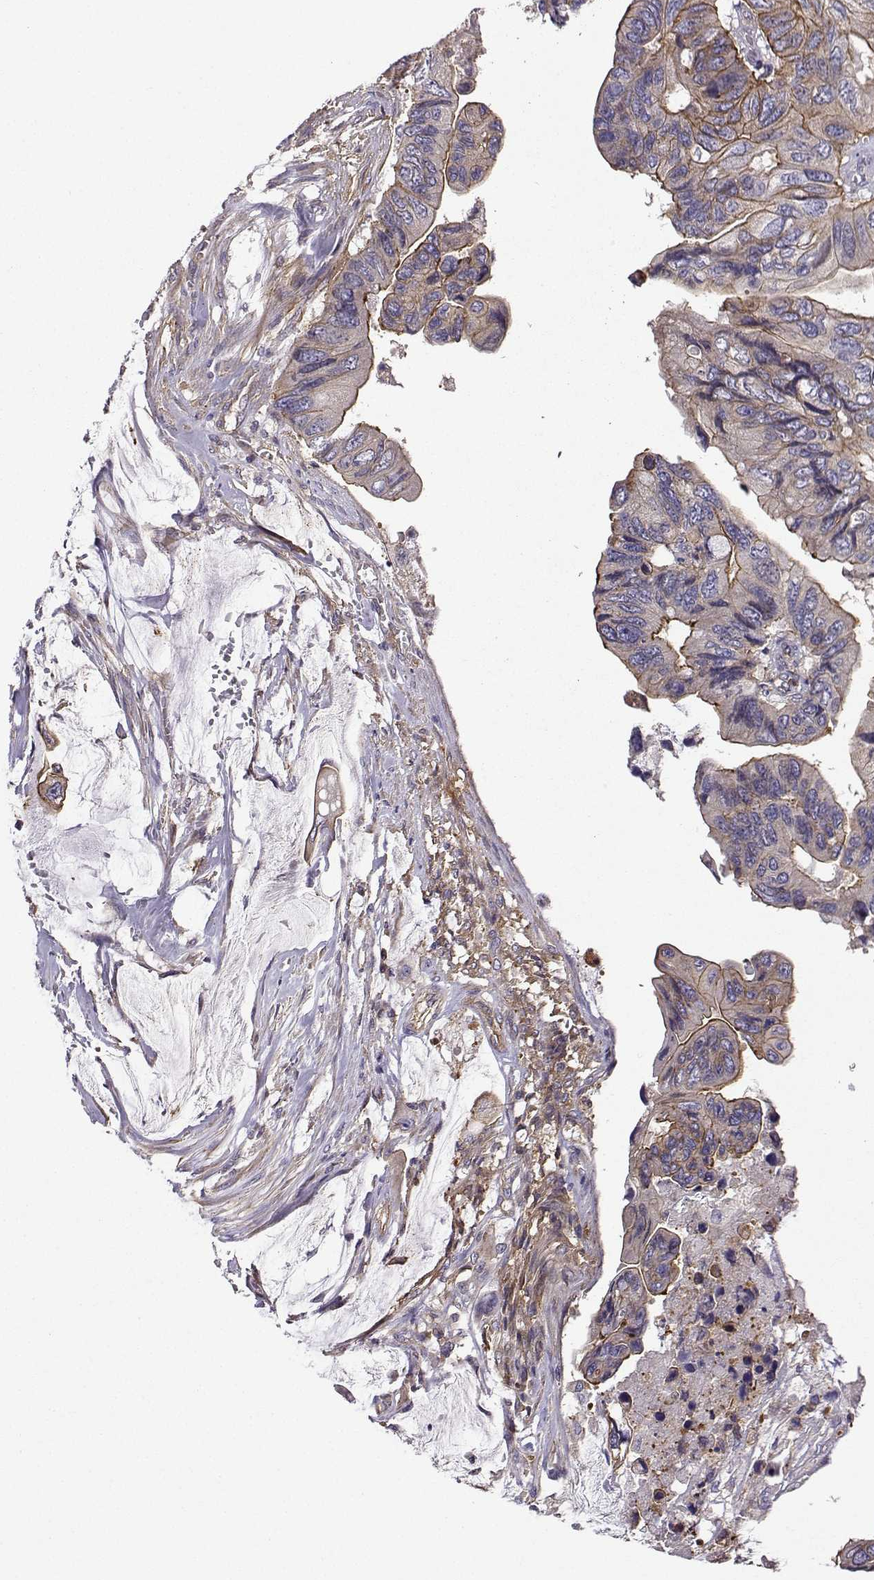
{"staining": {"intensity": "strong", "quantity": "<25%", "location": "cytoplasmic/membranous"}, "tissue": "colorectal cancer", "cell_type": "Tumor cells", "image_type": "cancer", "snomed": [{"axis": "morphology", "description": "Adenocarcinoma, NOS"}, {"axis": "topography", "description": "Rectum"}], "caption": "Immunohistochemistry of human colorectal cancer (adenocarcinoma) reveals medium levels of strong cytoplasmic/membranous positivity in approximately <25% of tumor cells.", "gene": "ITGB8", "patient": {"sex": "male", "age": 63}}